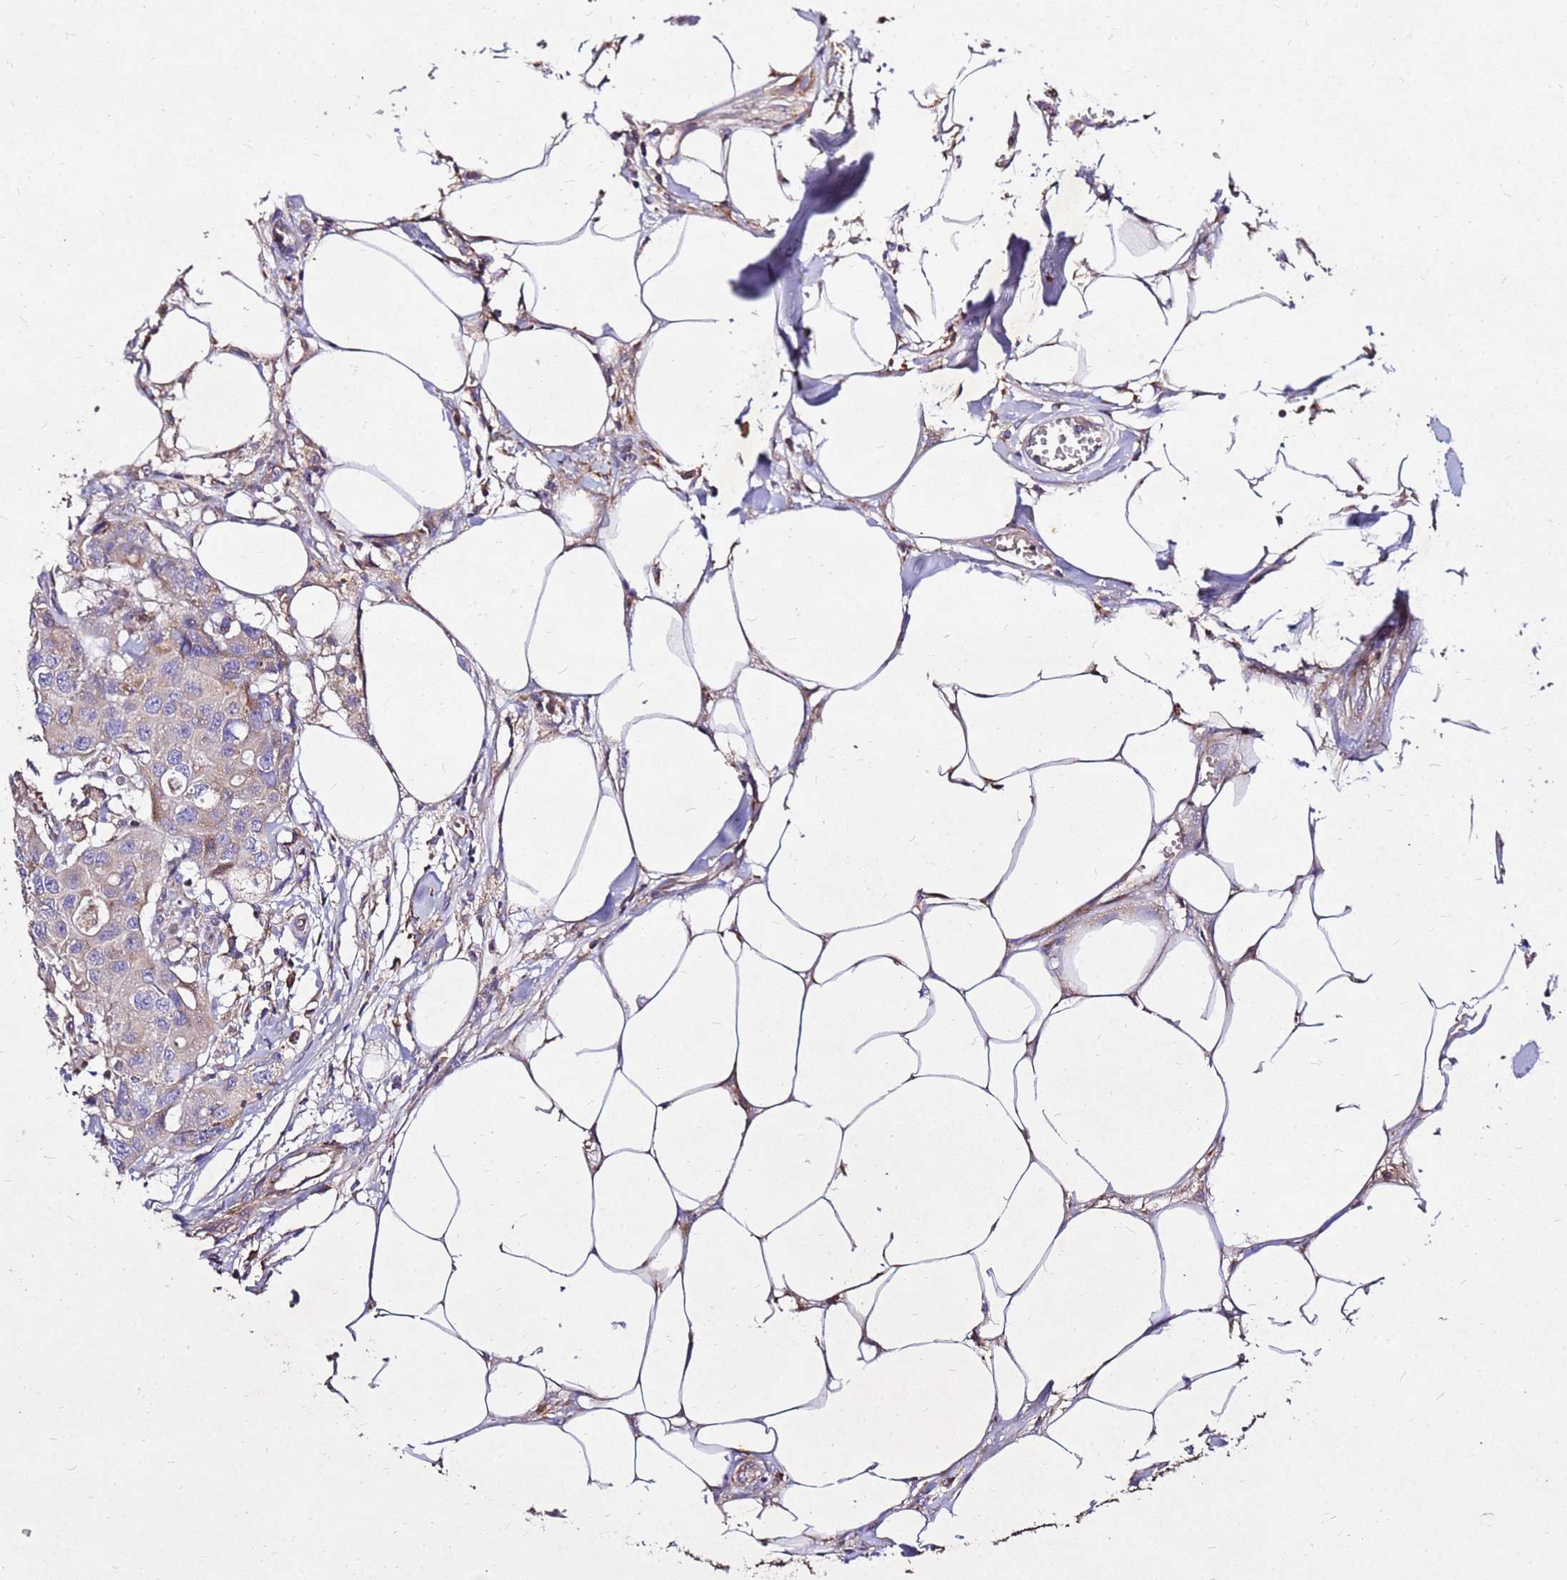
{"staining": {"intensity": "weak", "quantity": "<25%", "location": "cytoplasmic/membranous"}, "tissue": "colorectal cancer", "cell_type": "Tumor cells", "image_type": "cancer", "snomed": [{"axis": "morphology", "description": "Adenocarcinoma, NOS"}, {"axis": "topography", "description": "Colon"}], "caption": "Immunohistochemistry (IHC) photomicrograph of colorectal cancer (adenocarcinoma) stained for a protein (brown), which demonstrates no staining in tumor cells. (Stains: DAB (3,3'-diaminobenzidine) immunohistochemistry with hematoxylin counter stain, Microscopy: brightfield microscopy at high magnification).", "gene": "COX14", "patient": {"sex": "male", "age": 77}}